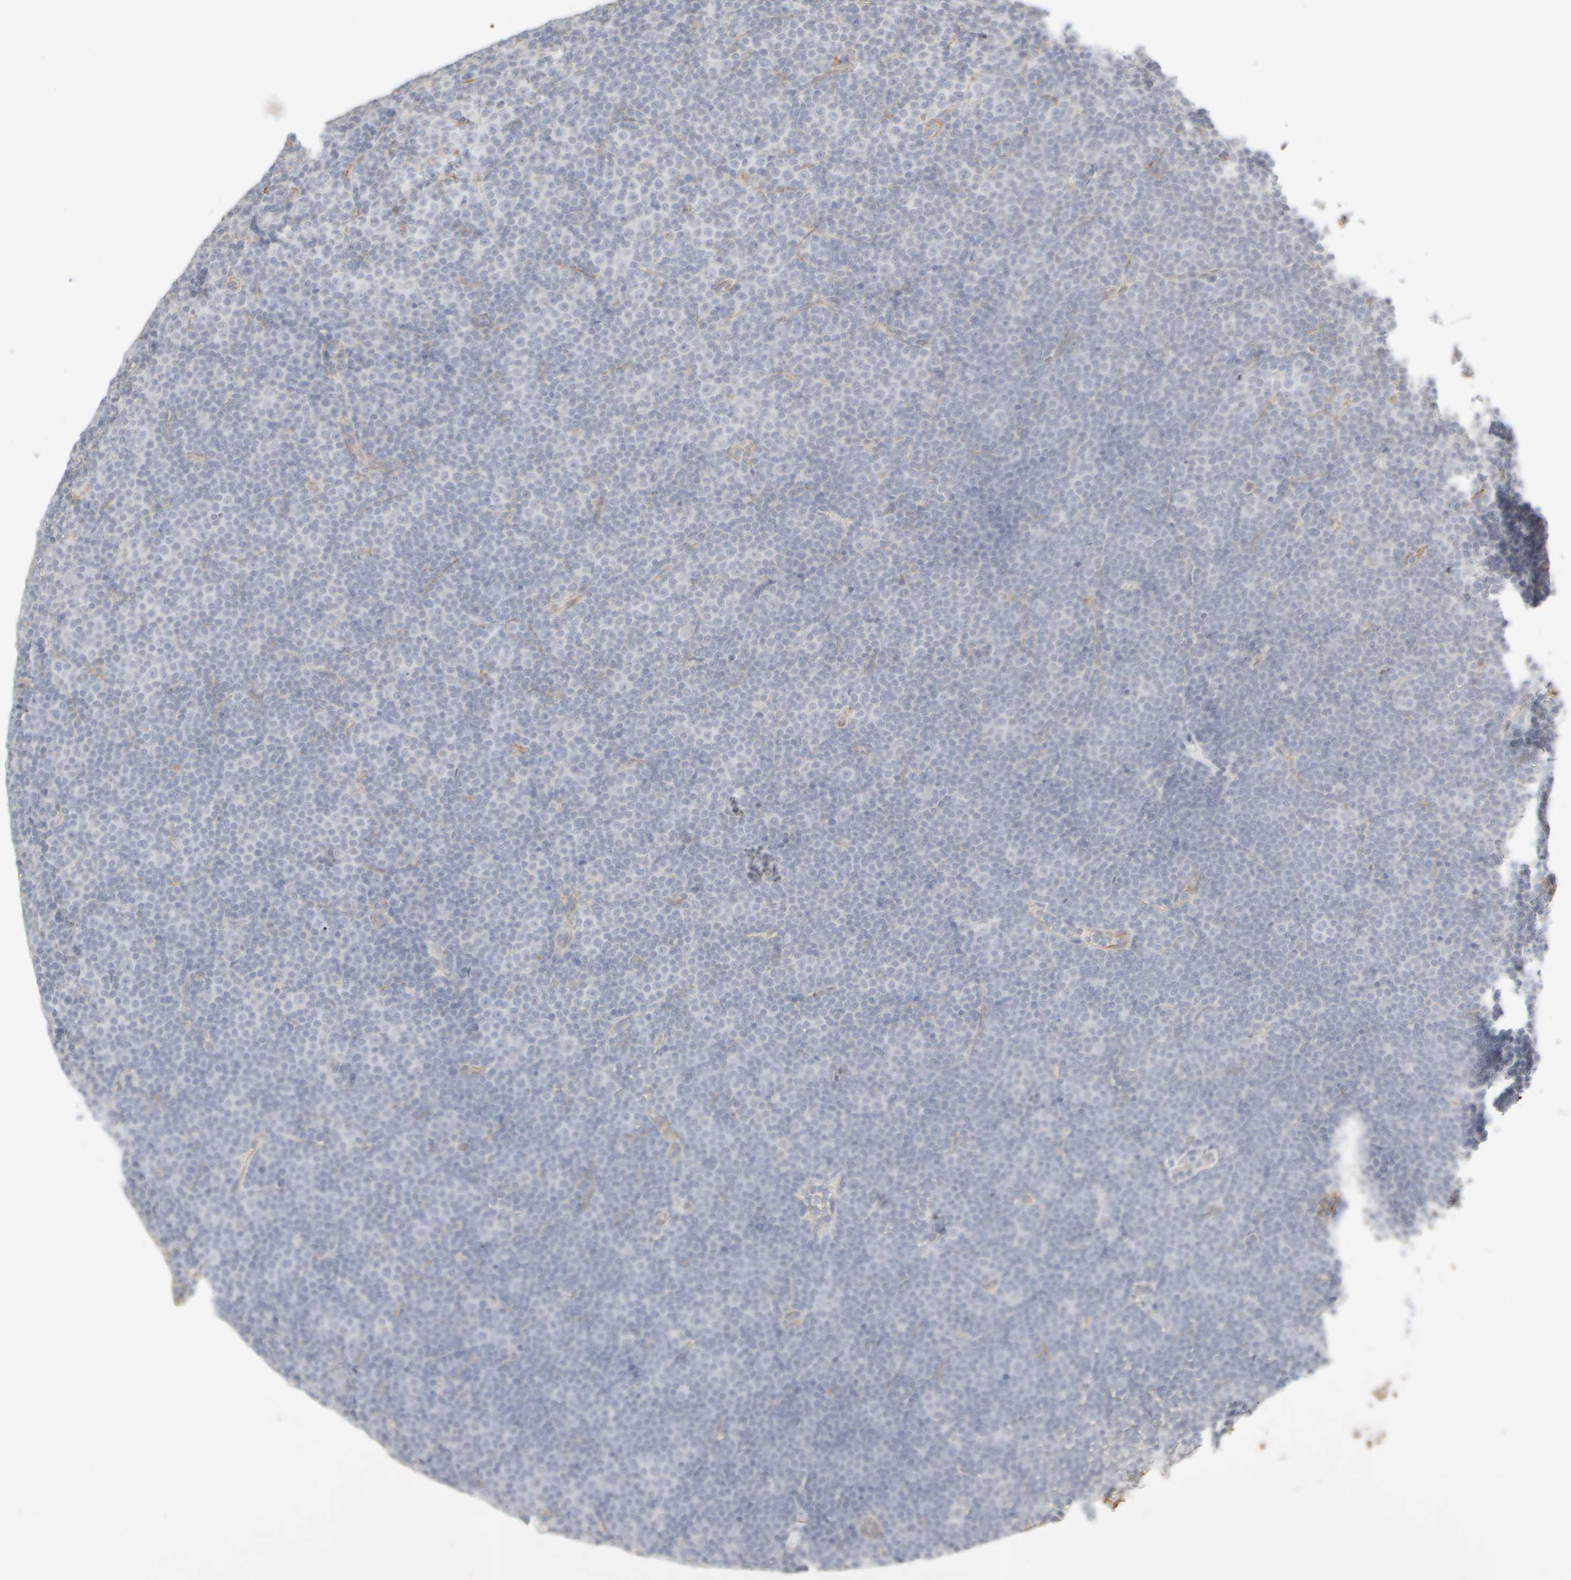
{"staining": {"intensity": "negative", "quantity": "none", "location": "none"}, "tissue": "lymphoma", "cell_type": "Tumor cells", "image_type": "cancer", "snomed": [{"axis": "morphology", "description": "Malignant lymphoma, non-Hodgkin's type, Low grade"}, {"axis": "topography", "description": "Lymph node"}], "caption": "Photomicrograph shows no protein staining in tumor cells of lymphoma tissue.", "gene": "KRT15", "patient": {"sex": "female", "age": 67}}